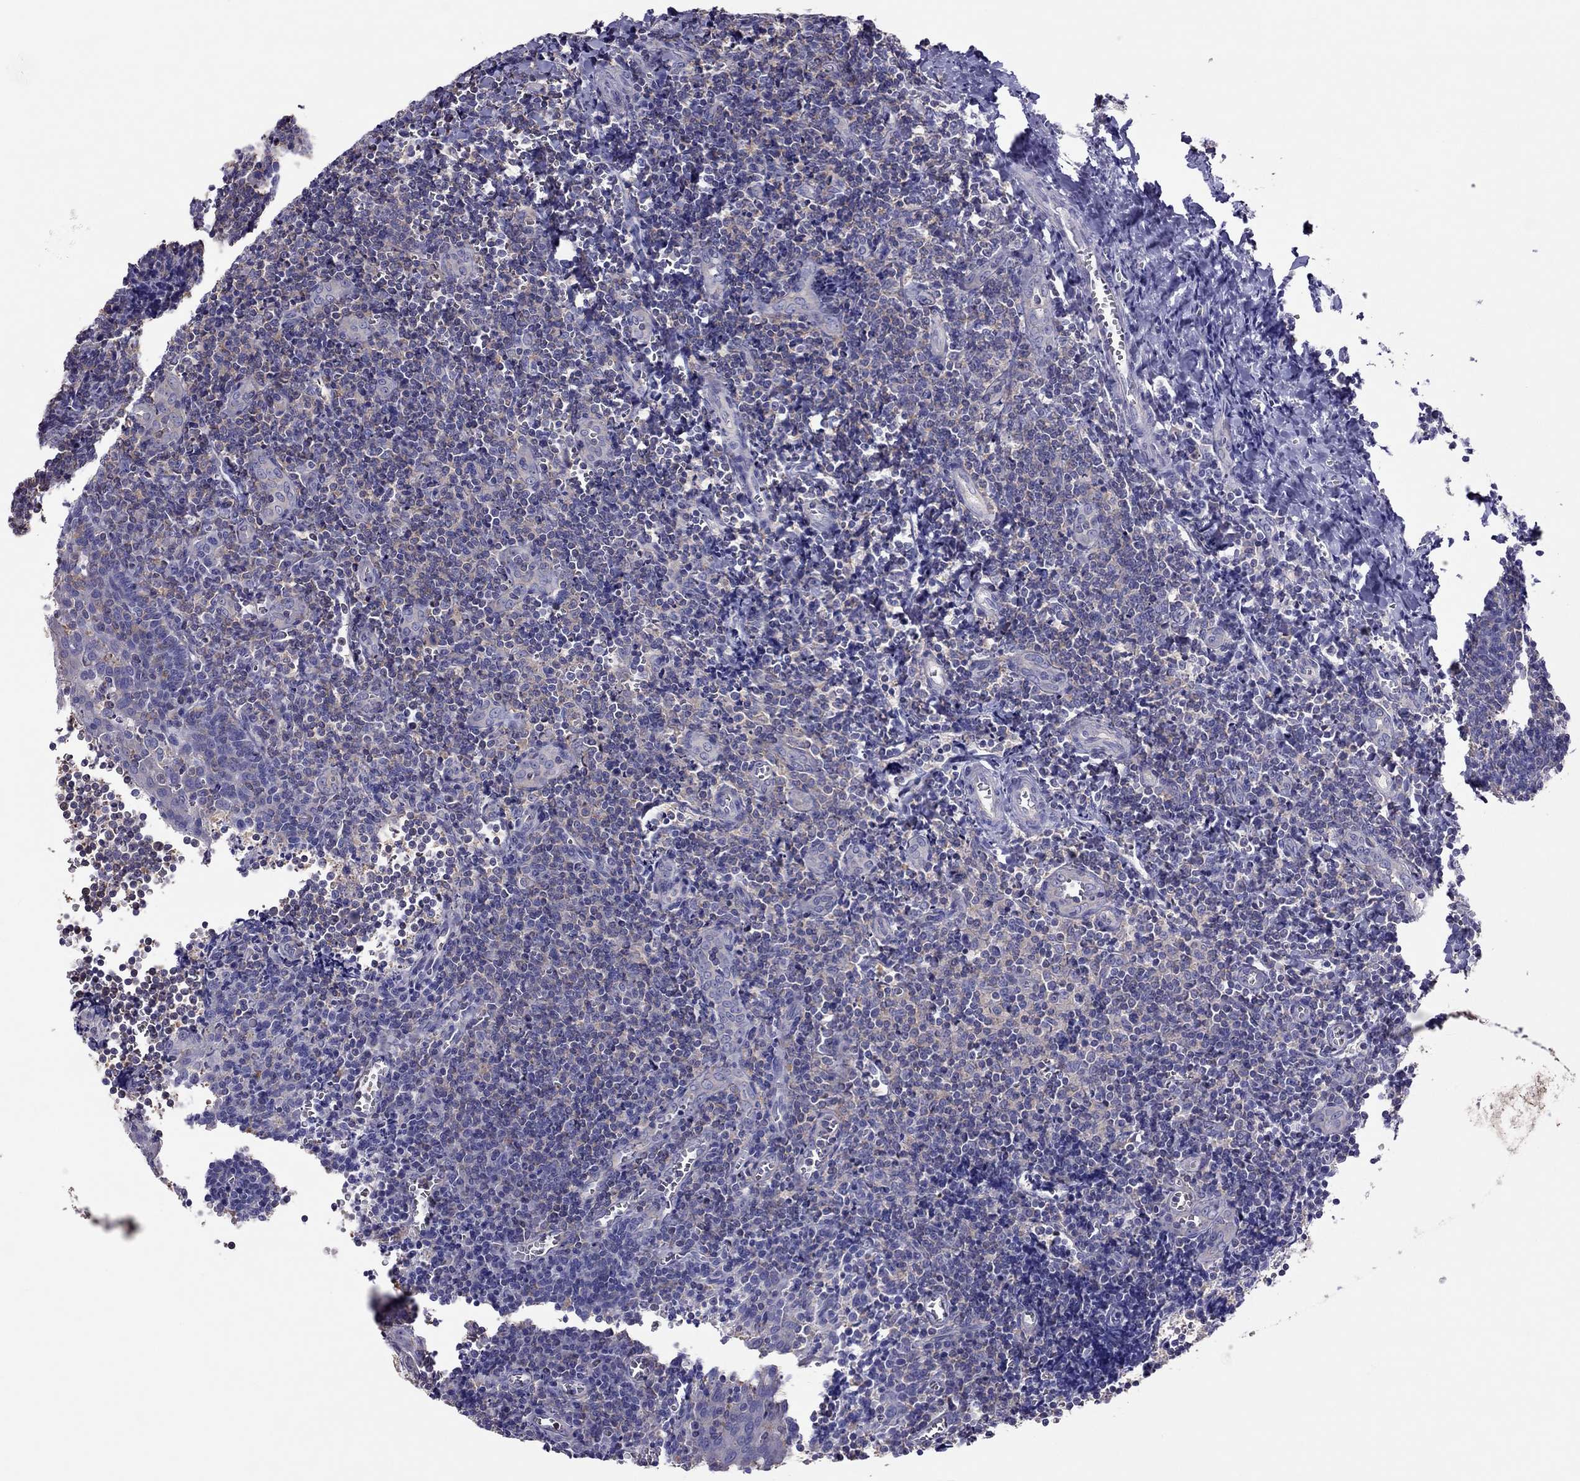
{"staining": {"intensity": "negative", "quantity": "none", "location": "none"}, "tissue": "tonsil", "cell_type": "Germinal center cells", "image_type": "normal", "snomed": [{"axis": "morphology", "description": "Normal tissue, NOS"}, {"axis": "morphology", "description": "Inflammation, NOS"}, {"axis": "topography", "description": "Tonsil"}], "caption": "Human tonsil stained for a protein using immunohistochemistry shows no expression in germinal center cells.", "gene": "TEX22", "patient": {"sex": "female", "age": 31}}